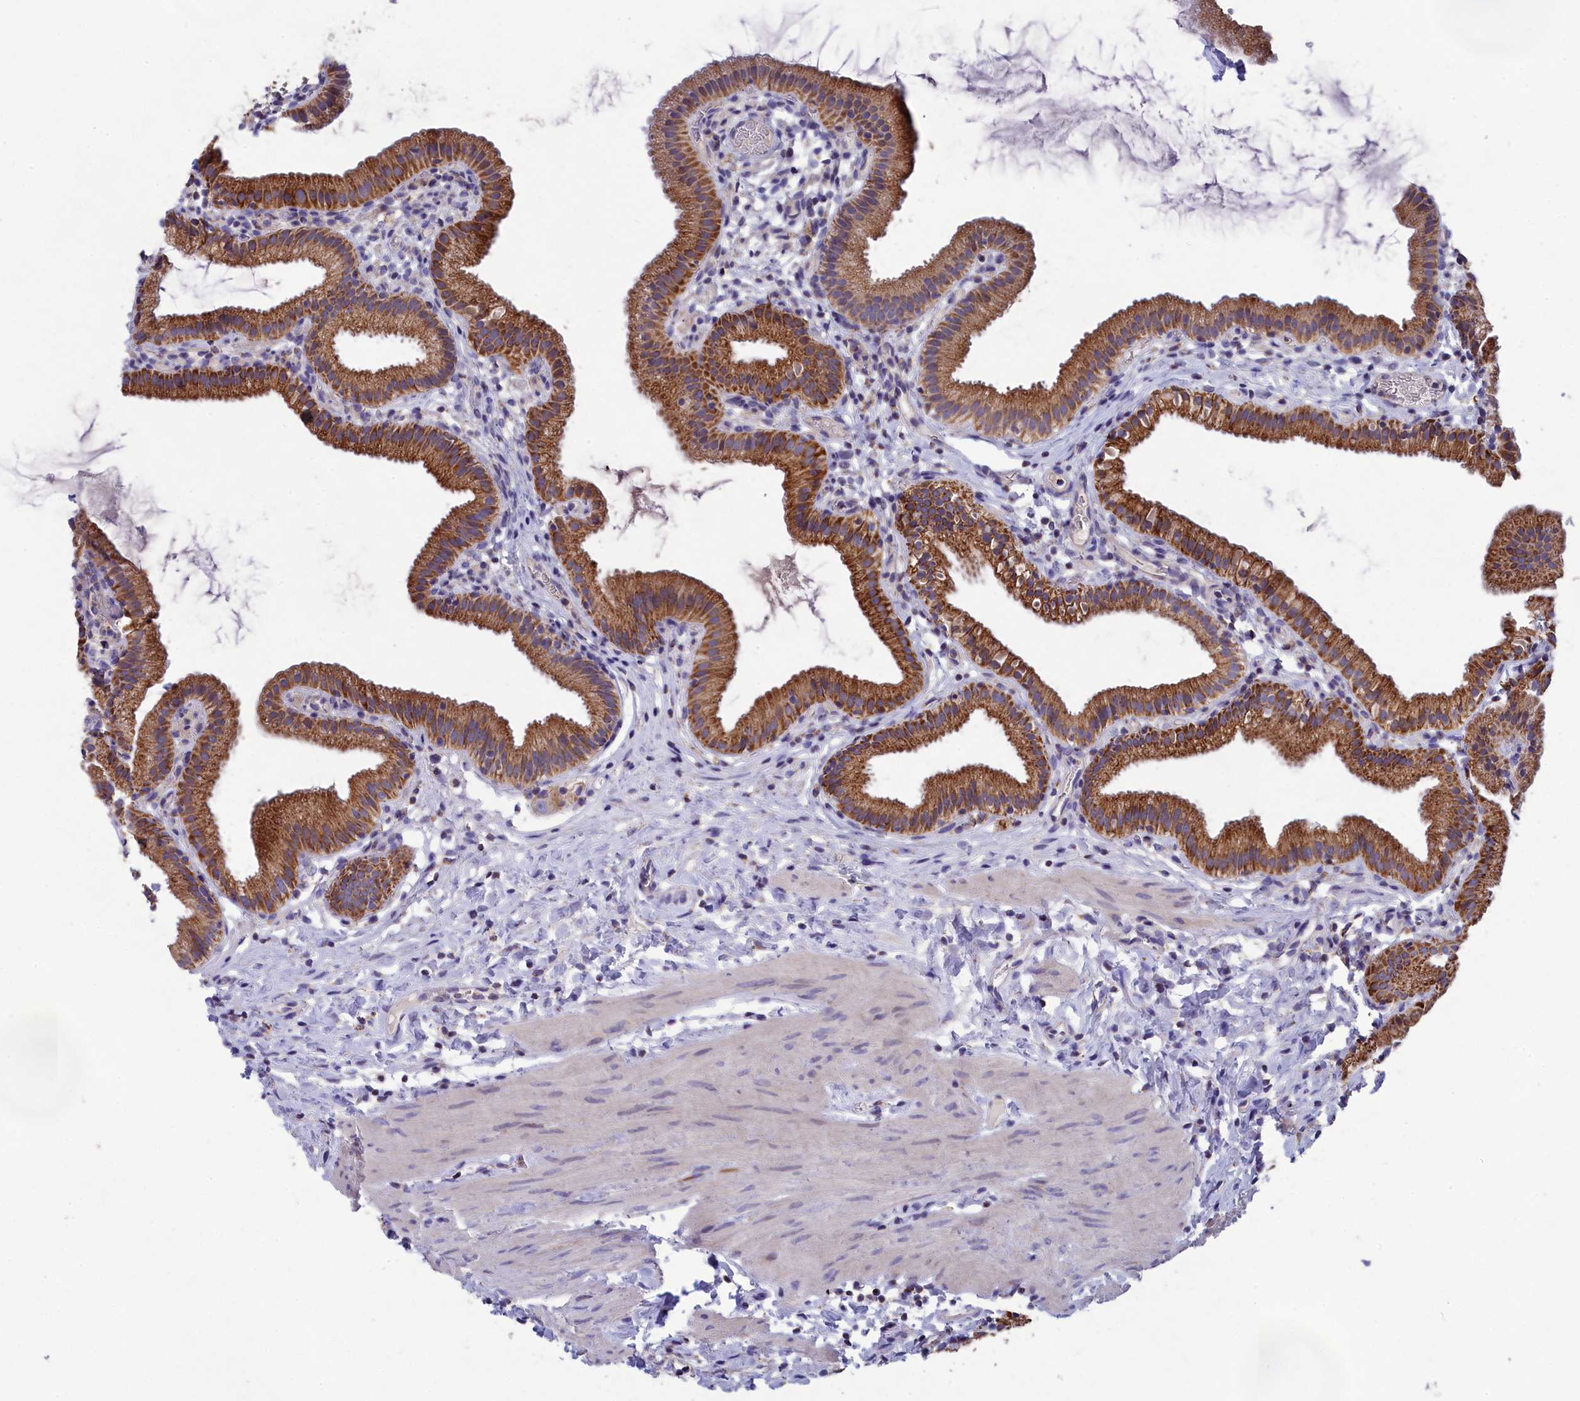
{"staining": {"intensity": "moderate", "quantity": ">75%", "location": "cytoplasmic/membranous"}, "tissue": "gallbladder", "cell_type": "Glandular cells", "image_type": "normal", "snomed": [{"axis": "morphology", "description": "Normal tissue, NOS"}, {"axis": "topography", "description": "Gallbladder"}], "caption": "Gallbladder stained for a protein demonstrates moderate cytoplasmic/membranous positivity in glandular cells. Immunohistochemistry (ihc) stains the protein of interest in brown and the nuclei are stained blue.", "gene": "PRDM12", "patient": {"sex": "female", "age": 46}}